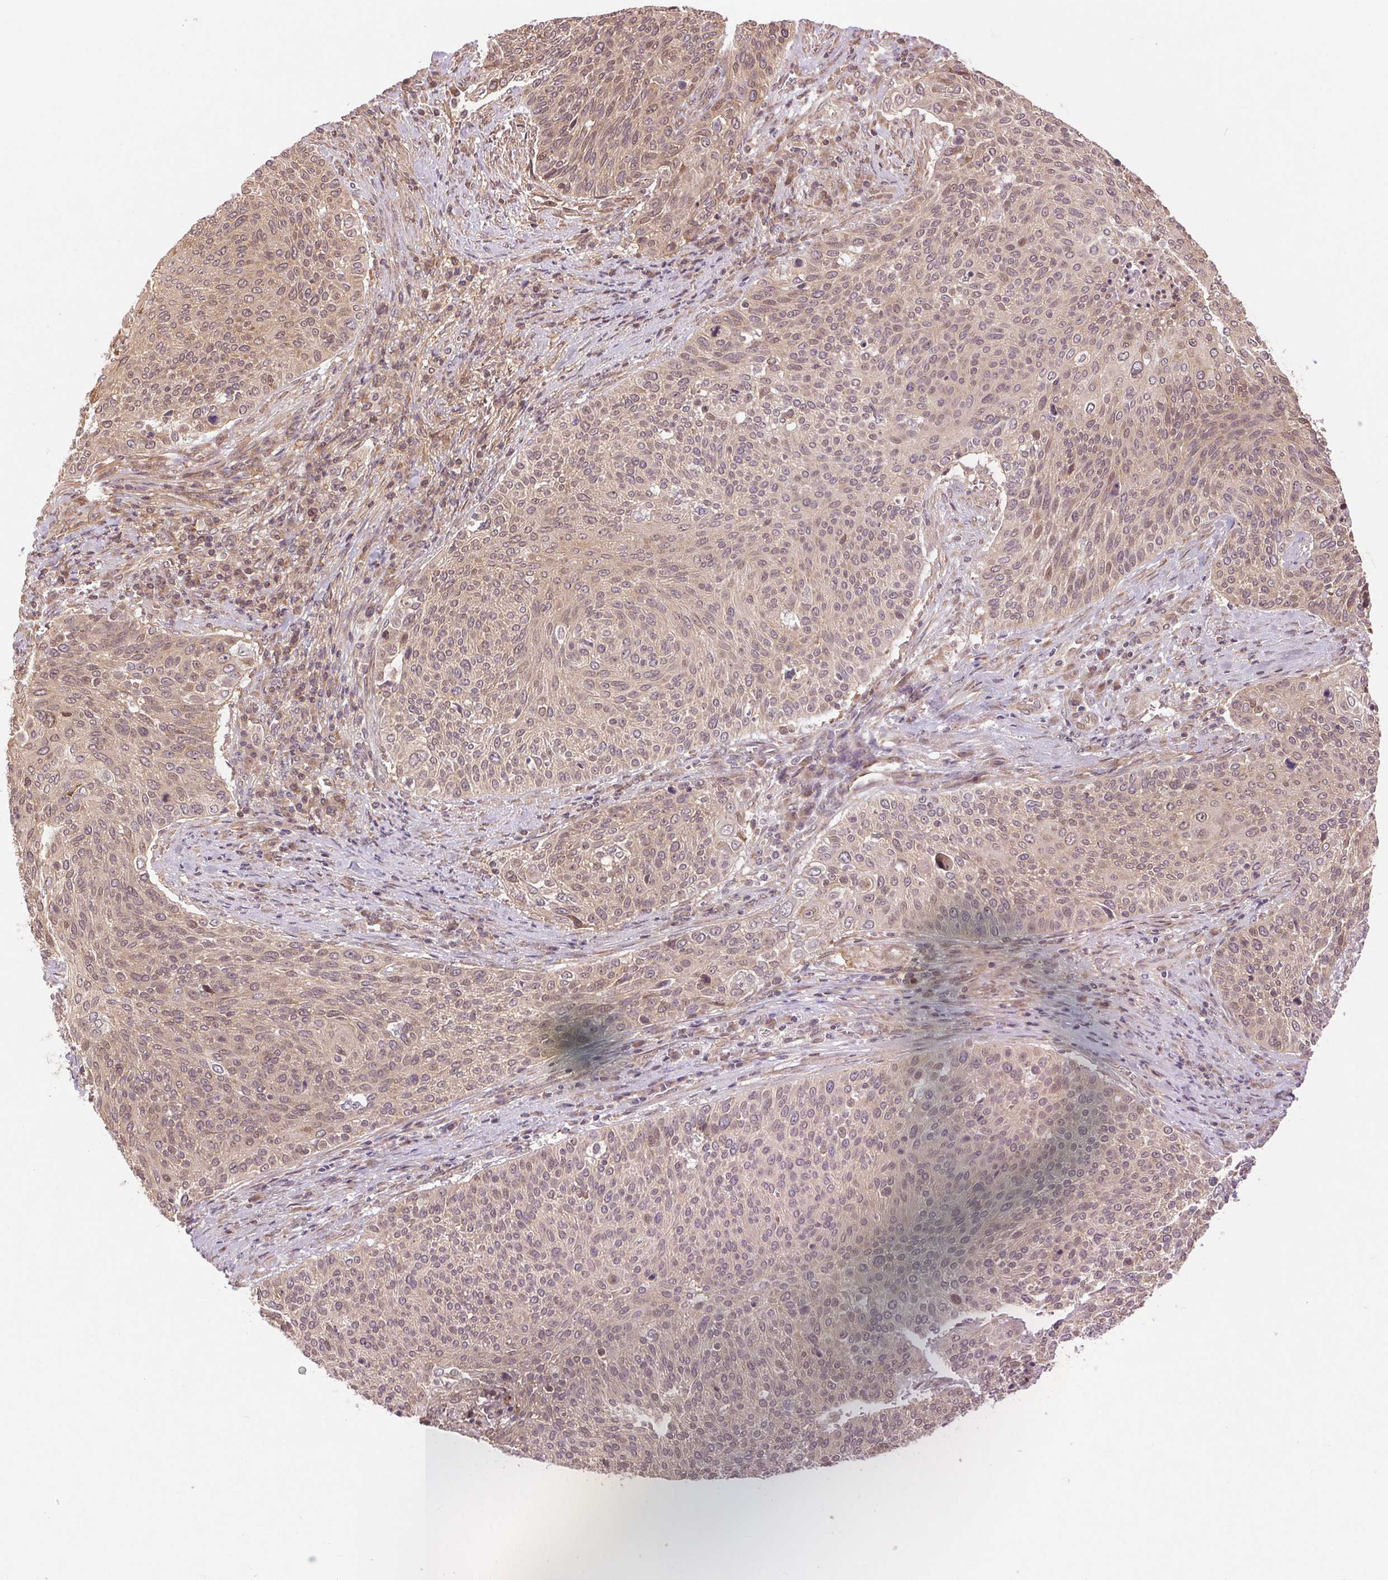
{"staining": {"intensity": "weak", "quantity": ">75%", "location": "cytoplasmic/membranous"}, "tissue": "cervical cancer", "cell_type": "Tumor cells", "image_type": "cancer", "snomed": [{"axis": "morphology", "description": "Squamous cell carcinoma, NOS"}, {"axis": "topography", "description": "Cervix"}], "caption": "This image exhibits IHC staining of human squamous cell carcinoma (cervical), with low weak cytoplasmic/membranous positivity in about >75% of tumor cells.", "gene": "BTF3L4", "patient": {"sex": "female", "age": 31}}